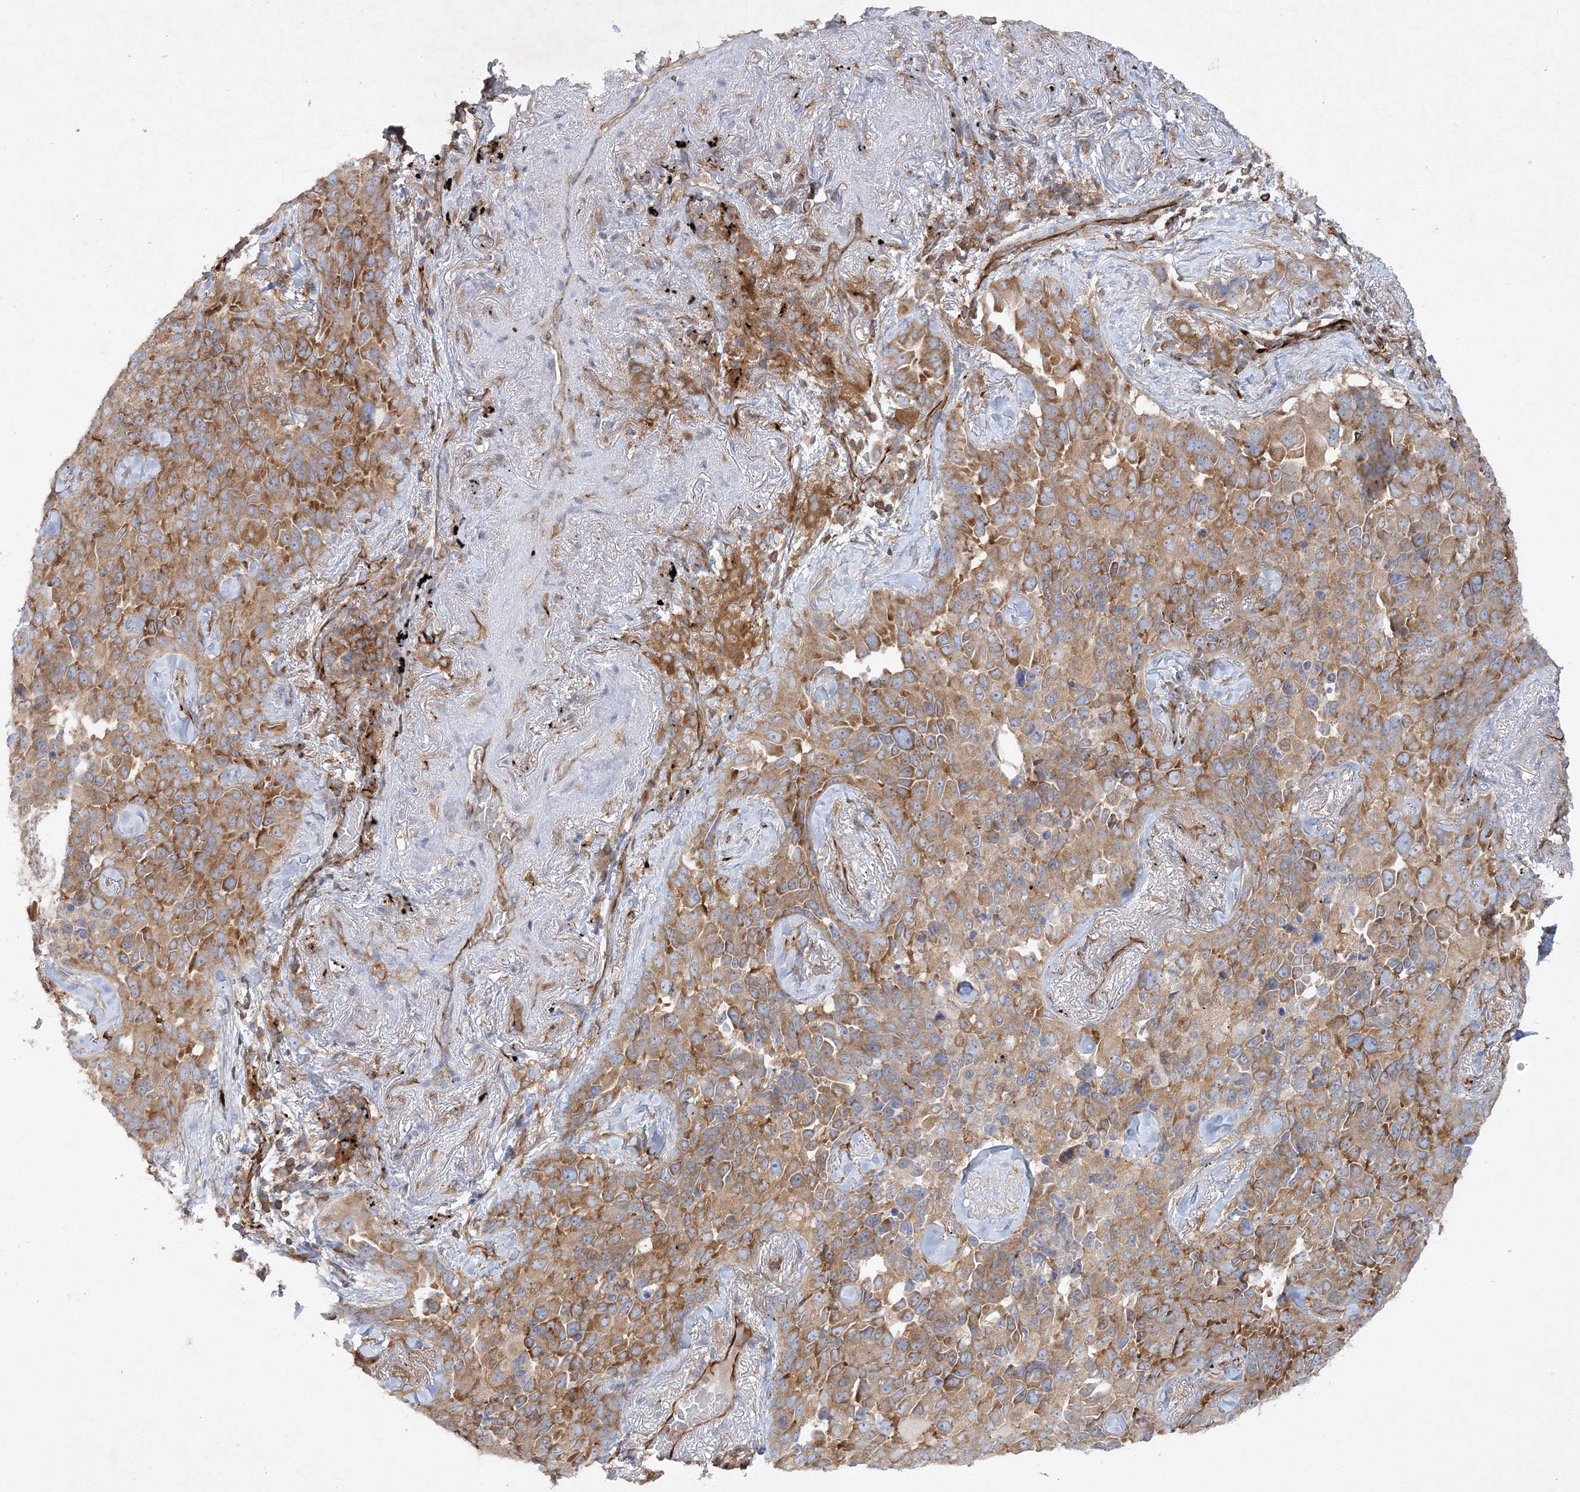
{"staining": {"intensity": "moderate", "quantity": ">75%", "location": "cytoplasmic/membranous"}, "tissue": "lung cancer", "cell_type": "Tumor cells", "image_type": "cancer", "snomed": [{"axis": "morphology", "description": "Adenocarcinoma, NOS"}, {"axis": "topography", "description": "Lung"}], "caption": "A micrograph of lung adenocarcinoma stained for a protein displays moderate cytoplasmic/membranous brown staining in tumor cells. The protein of interest is shown in brown color, while the nuclei are stained blue.", "gene": "WDR37", "patient": {"sex": "female", "age": 67}}